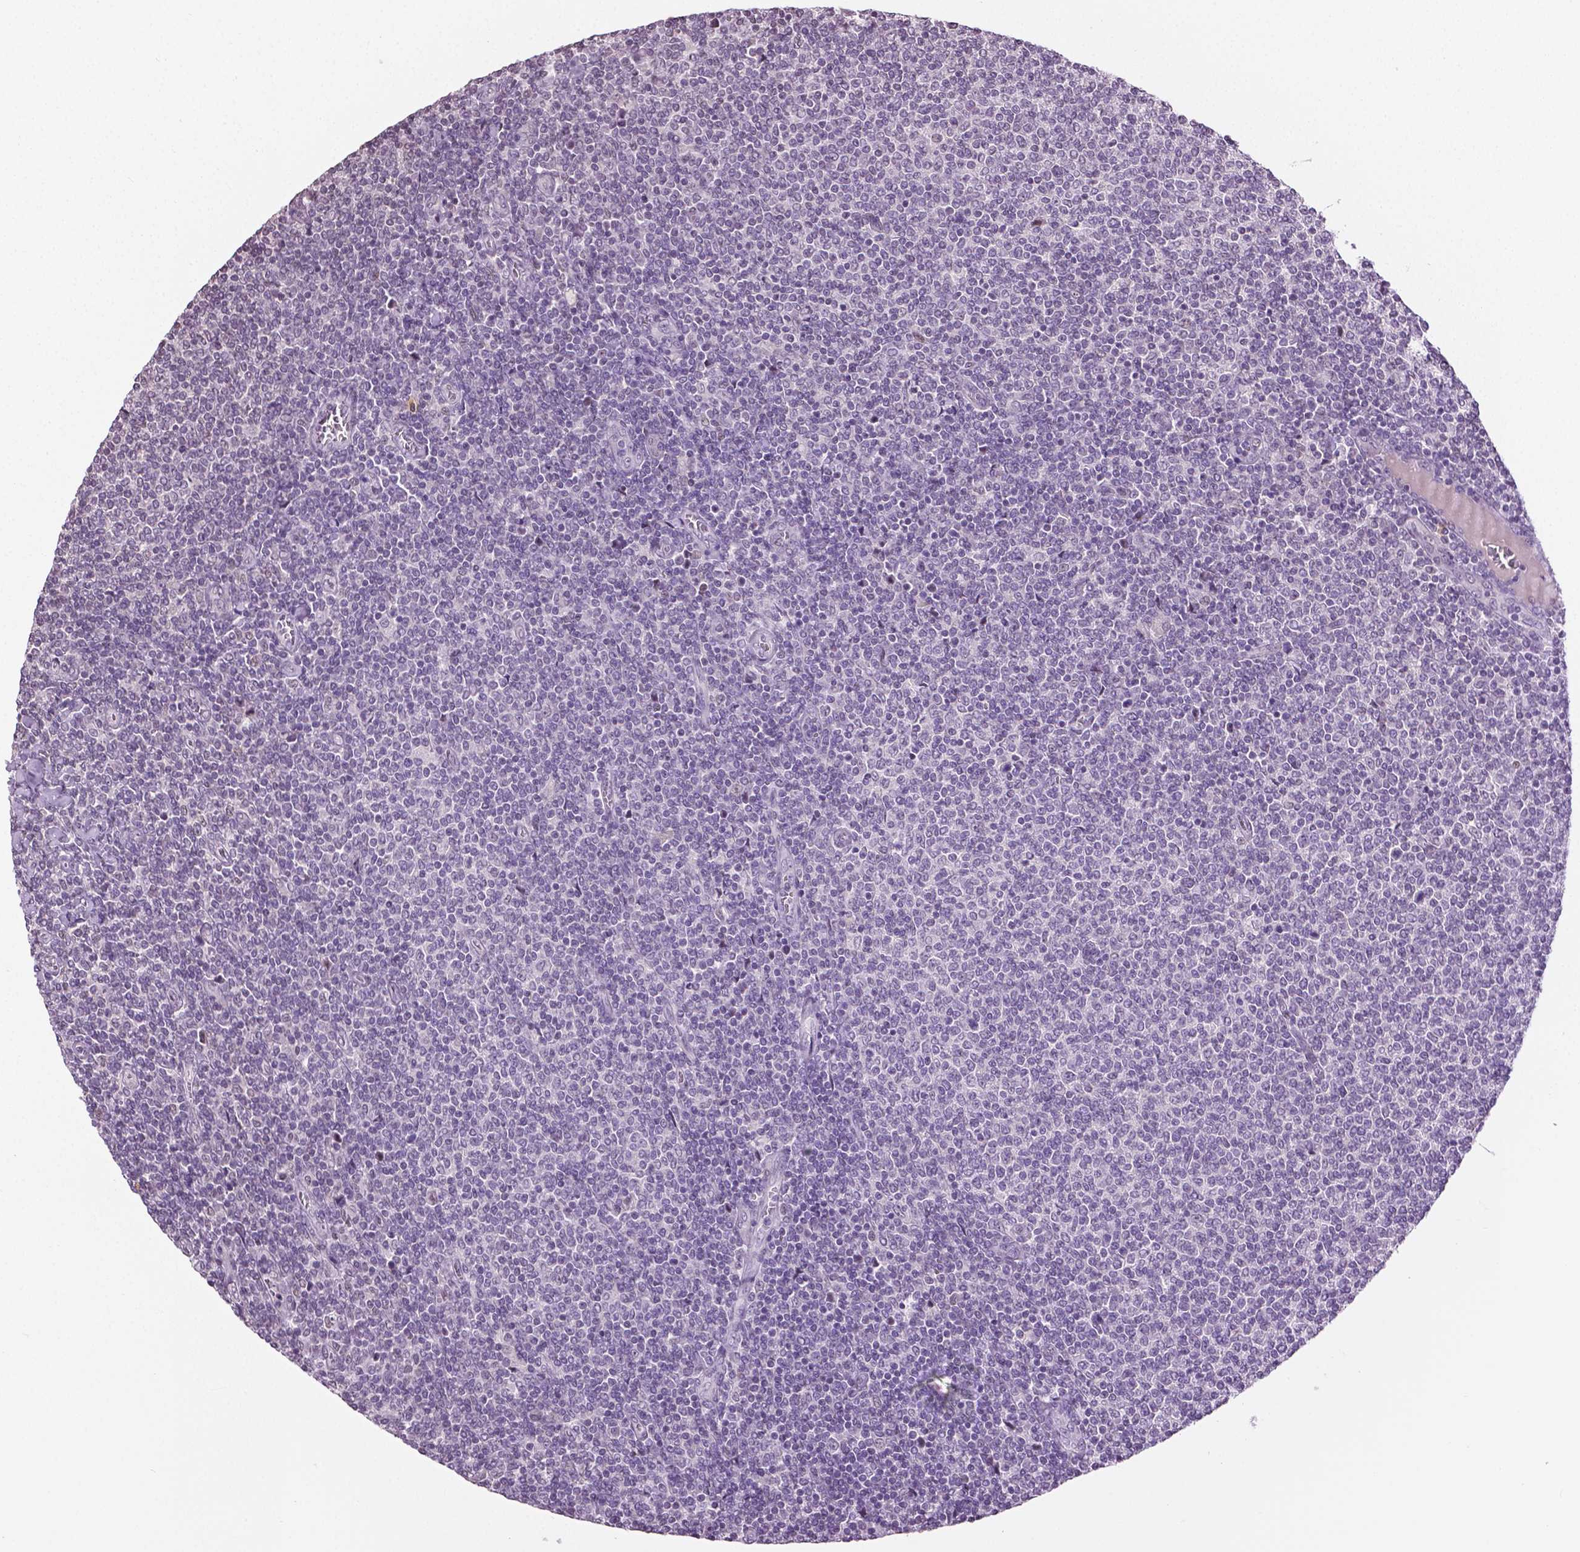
{"staining": {"intensity": "negative", "quantity": "none", "location": "none"}, "tissue": "lymphoma", "cell_type": "Tumor cells", "image_type": "cancer", "snomed": [{"axis": "morphology", "description": "Malignant lymphoma, non-Hodgkin's type, Low grade"}, {"axis": "topography", "description": "Lymph node"}], "caption": "High magnification brightfield microscopy of malignant lymphoma, non-Hodgkin's type (low-grade) stained with DAB (brown) and counterstained with hematoxylin (blue): tumor cells show no significant positivity.", "gene": "DLX5", "patient": {"sex": "male", "age": 52}}